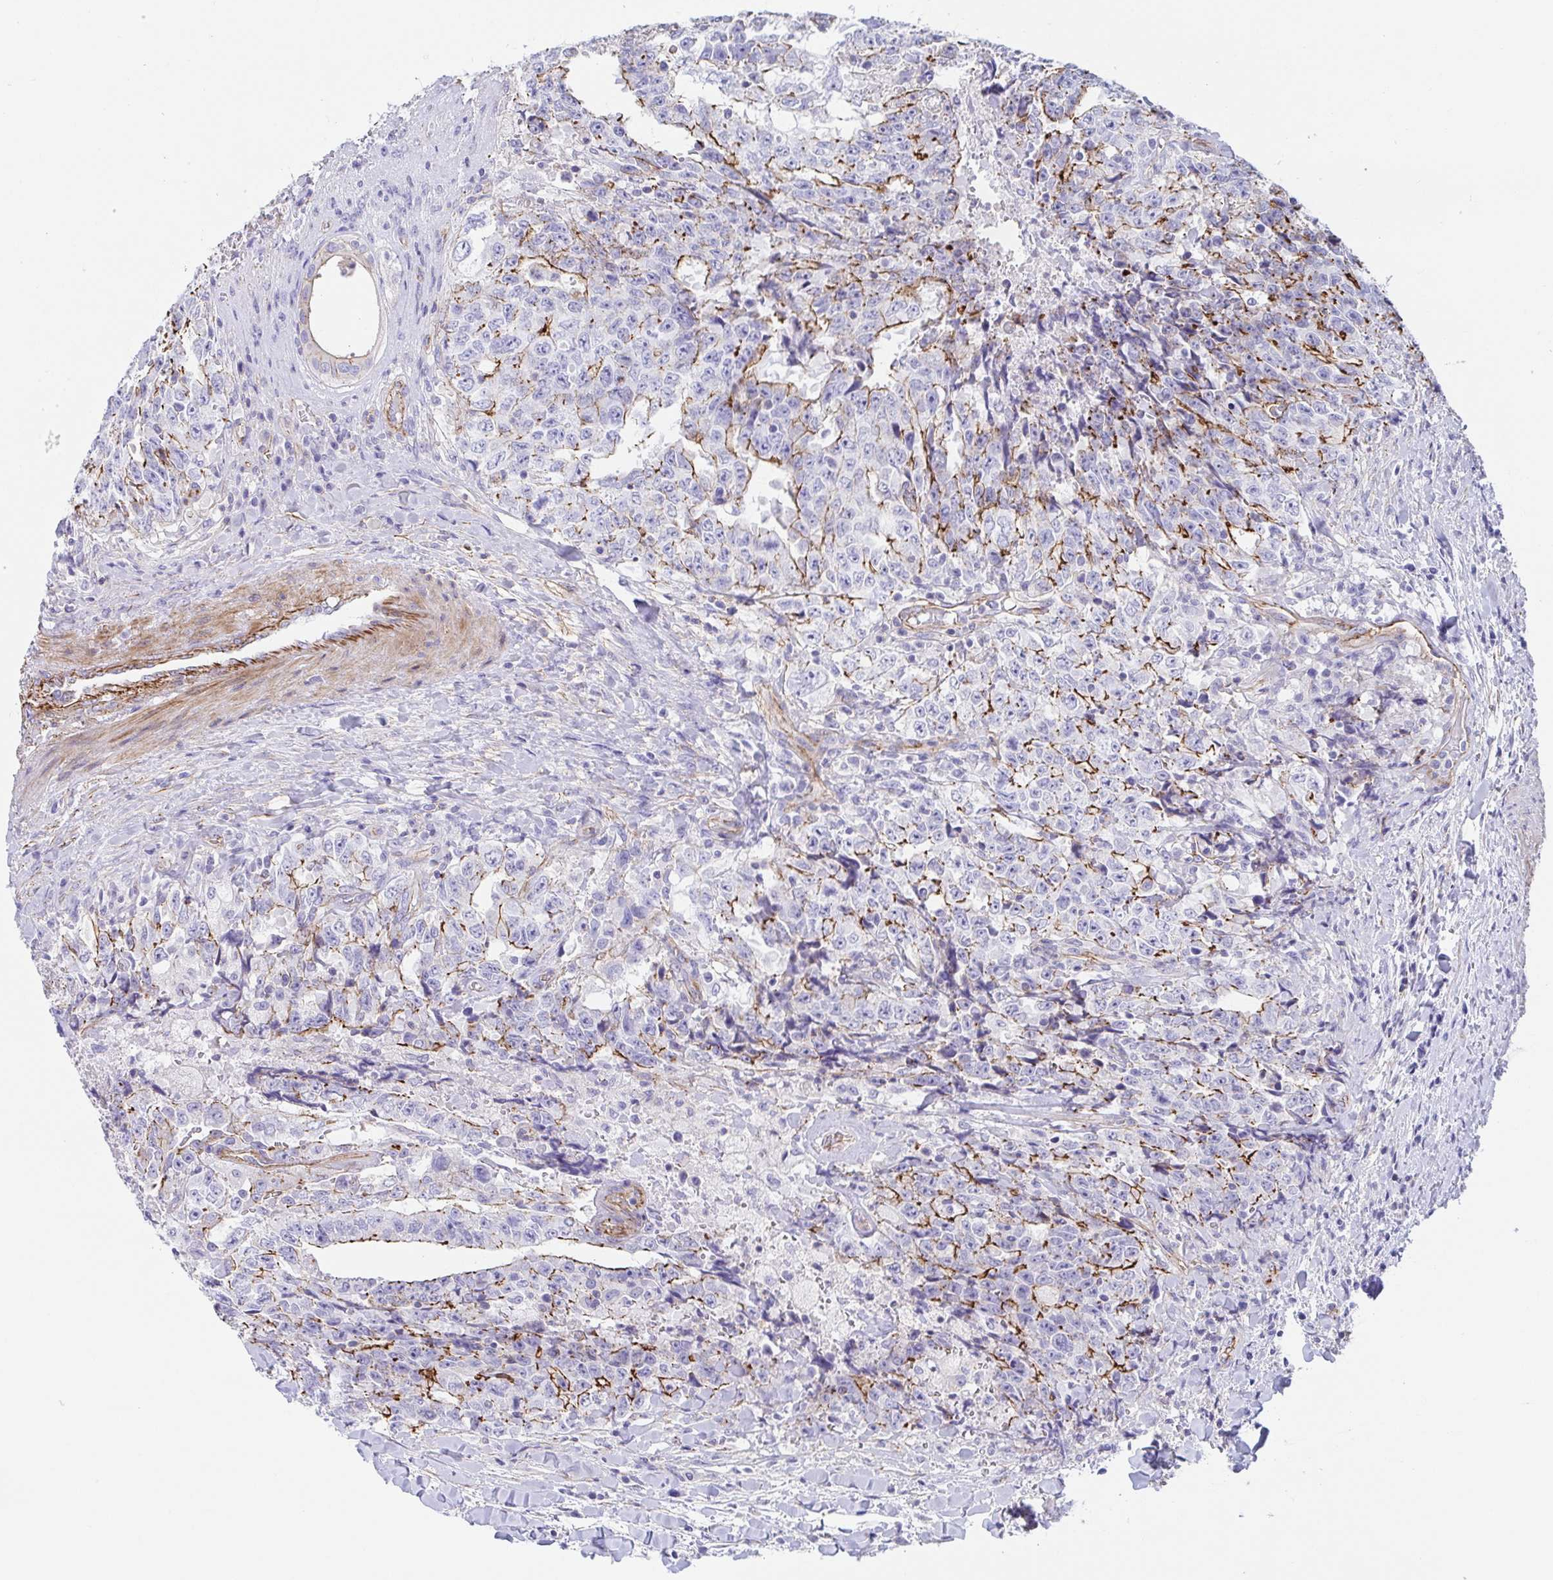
{"staining": {"intensity": "moderate", "quantity": "<25%", "location": "cytoplasmic/membranous"}, "tissue": "testis cancer", "cell_type": "Tumor cells", "image_type": "cancer", "snomed": [{"axis": "morphology", "description": "Carcinoma, Embryonal, NOS"}, {"axis": "topography", "description": "Testis"}], "caption": "A low amount of moderate cytoplasmic/membranous staining is appreciated in approximately <25% of tumor cells in embryonal carcinoma (testis) tissue.", "gene": "TRAM2", "patient": {"sex": "male", "age": 24}}